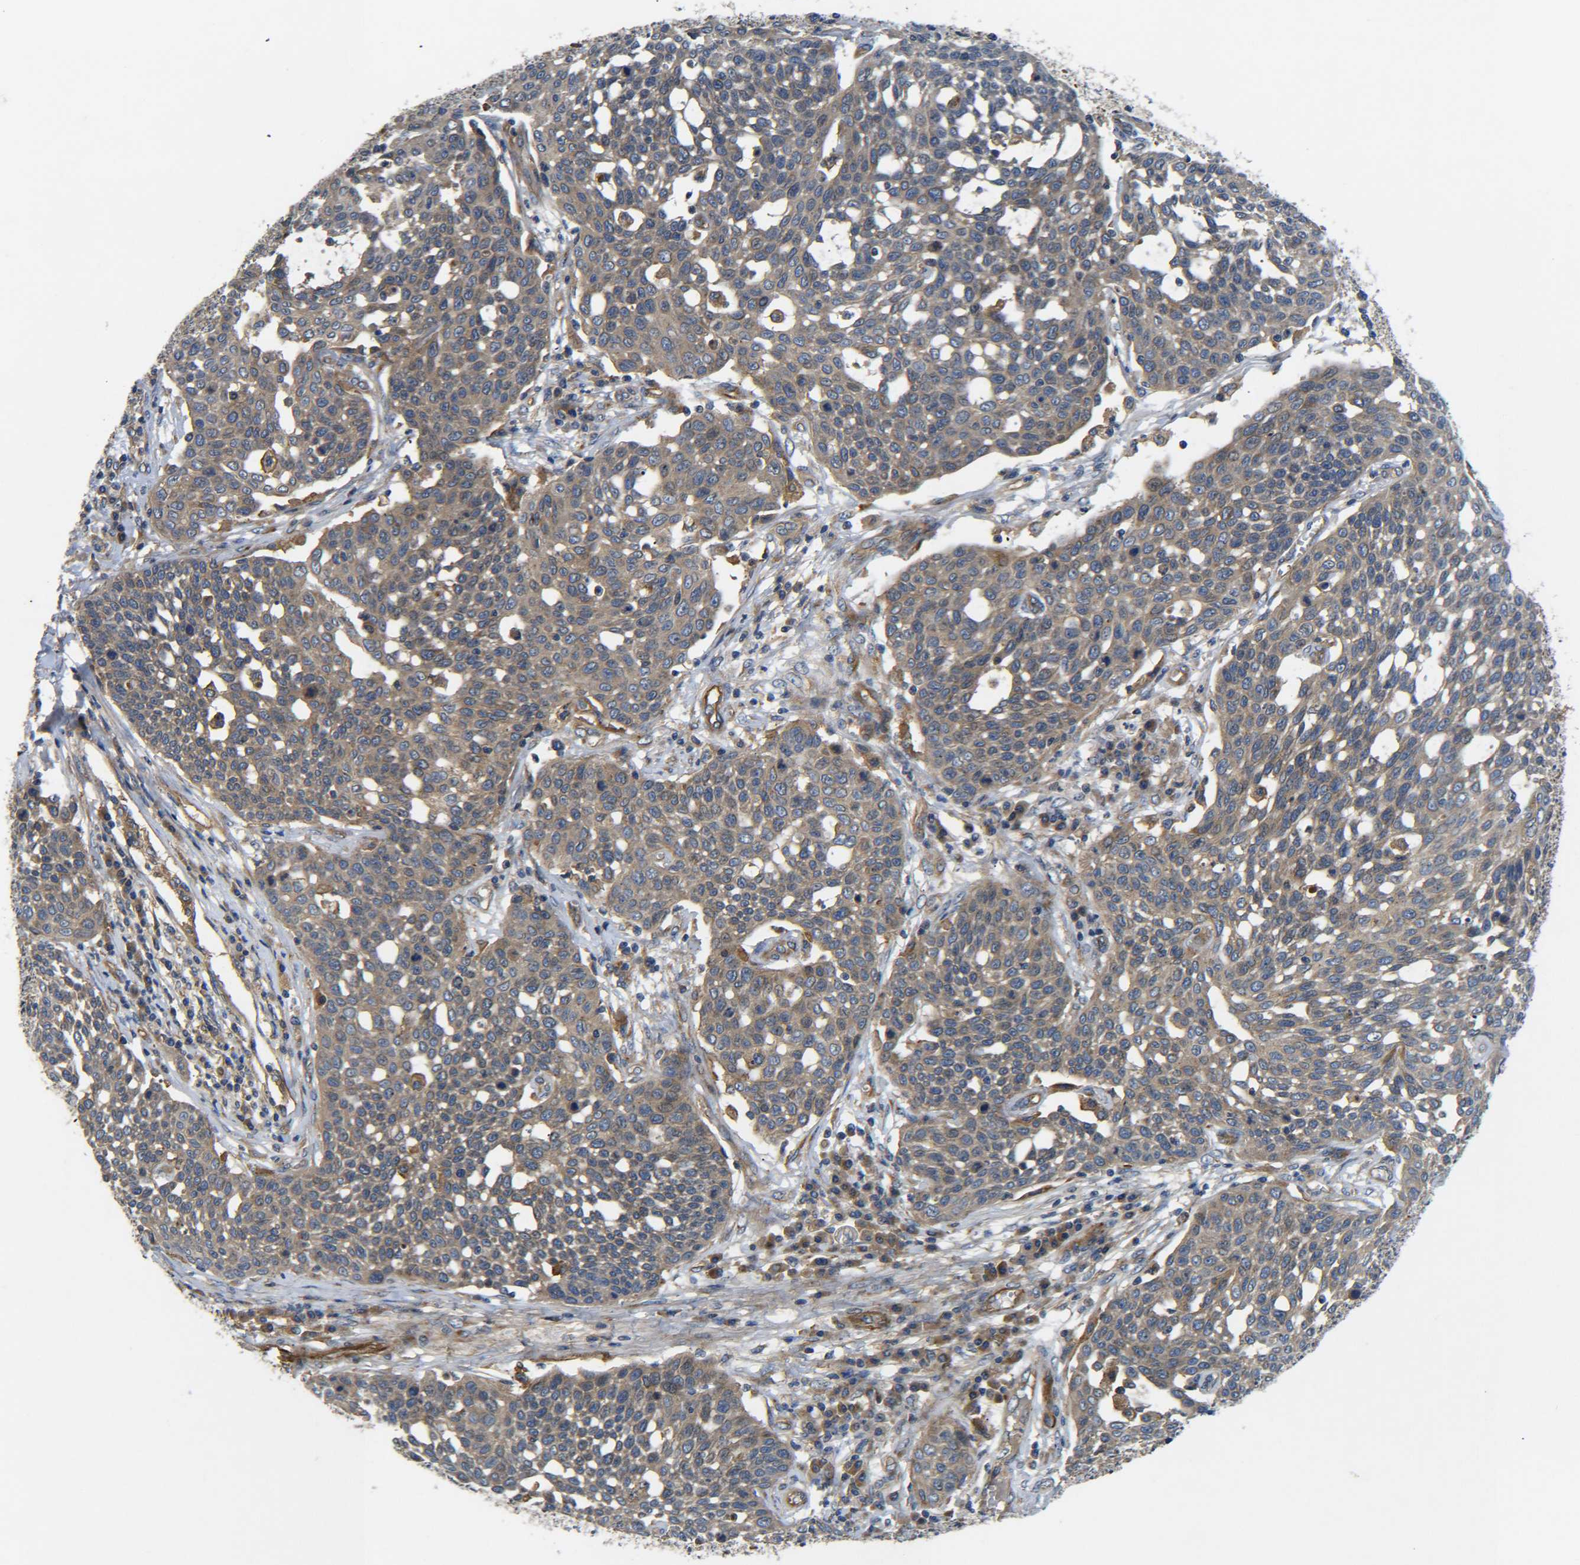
{"staining": {"intensity": "moderate", "quantity": ">75%", "location": "cytoplasmic/membranous"}, "tissue": "cervical cancer", "cell_type": "Tumor cells", "image_type": "cancer", "snomed": [{"axis": "morphology", "description": "Squamous cell carcinoma, NOS"}, {"axis": "topography", "description": "Cervix"}], "caption": "Immunohistochemical staining of human cervical cancer displays medium levels of moderate cytoplasmic/membranous protein expression in about >75% of tumor cells. (DAB (3,3'-diaminobenzidine) = brown stain, brightfield microscopy at high magnification).", "gene": "LRCH3", "patient": {"sex": "female", "age": 34}}